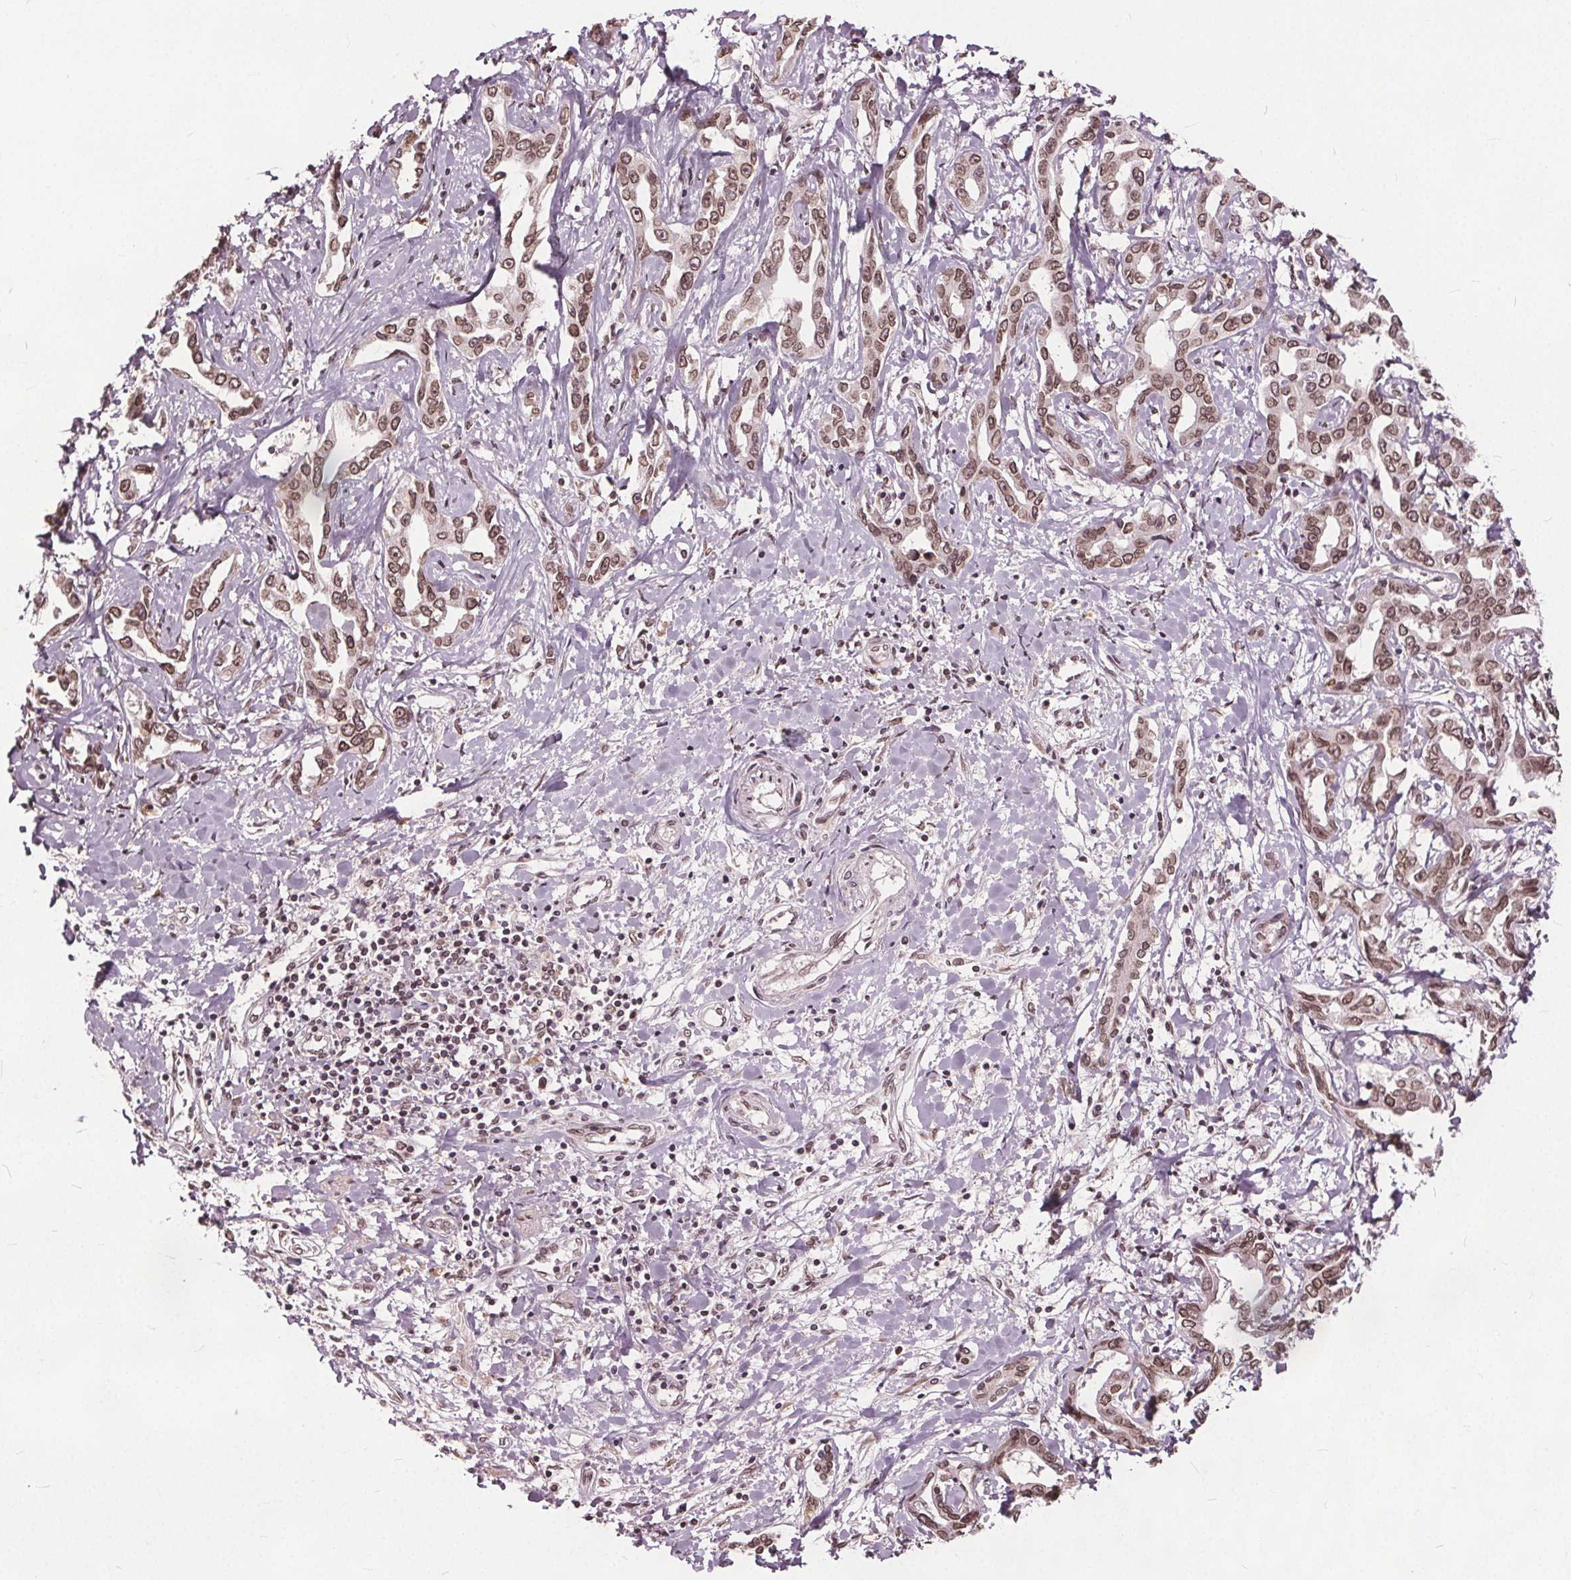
{"staining": {"intensity": "moderate", "quantity": ">75%", "location": "cytoplasmic/membranous,nuclear"}, "tissue": "liver cancer", "cell_type": "Tumor cells", "image_type": "cancer", "snomed": [{"axis": "morphology", "description": "Cholangiocarcinoma"}, {"axis": "topography", "description": "Liver"}], "caption": "Moderate cytoplasmic/membranous and nuclear positivity is seen in approximately >75% of tumor cells in cholangiocarcinoma (liver). The staining was performed using DAB to visualize the protein expression in brown, while the nuclei were stained in blue with hematoxylin (Magnification: 20x).", "gene": "TTC39C", "patient": {"sex": "male", "age": 59}}